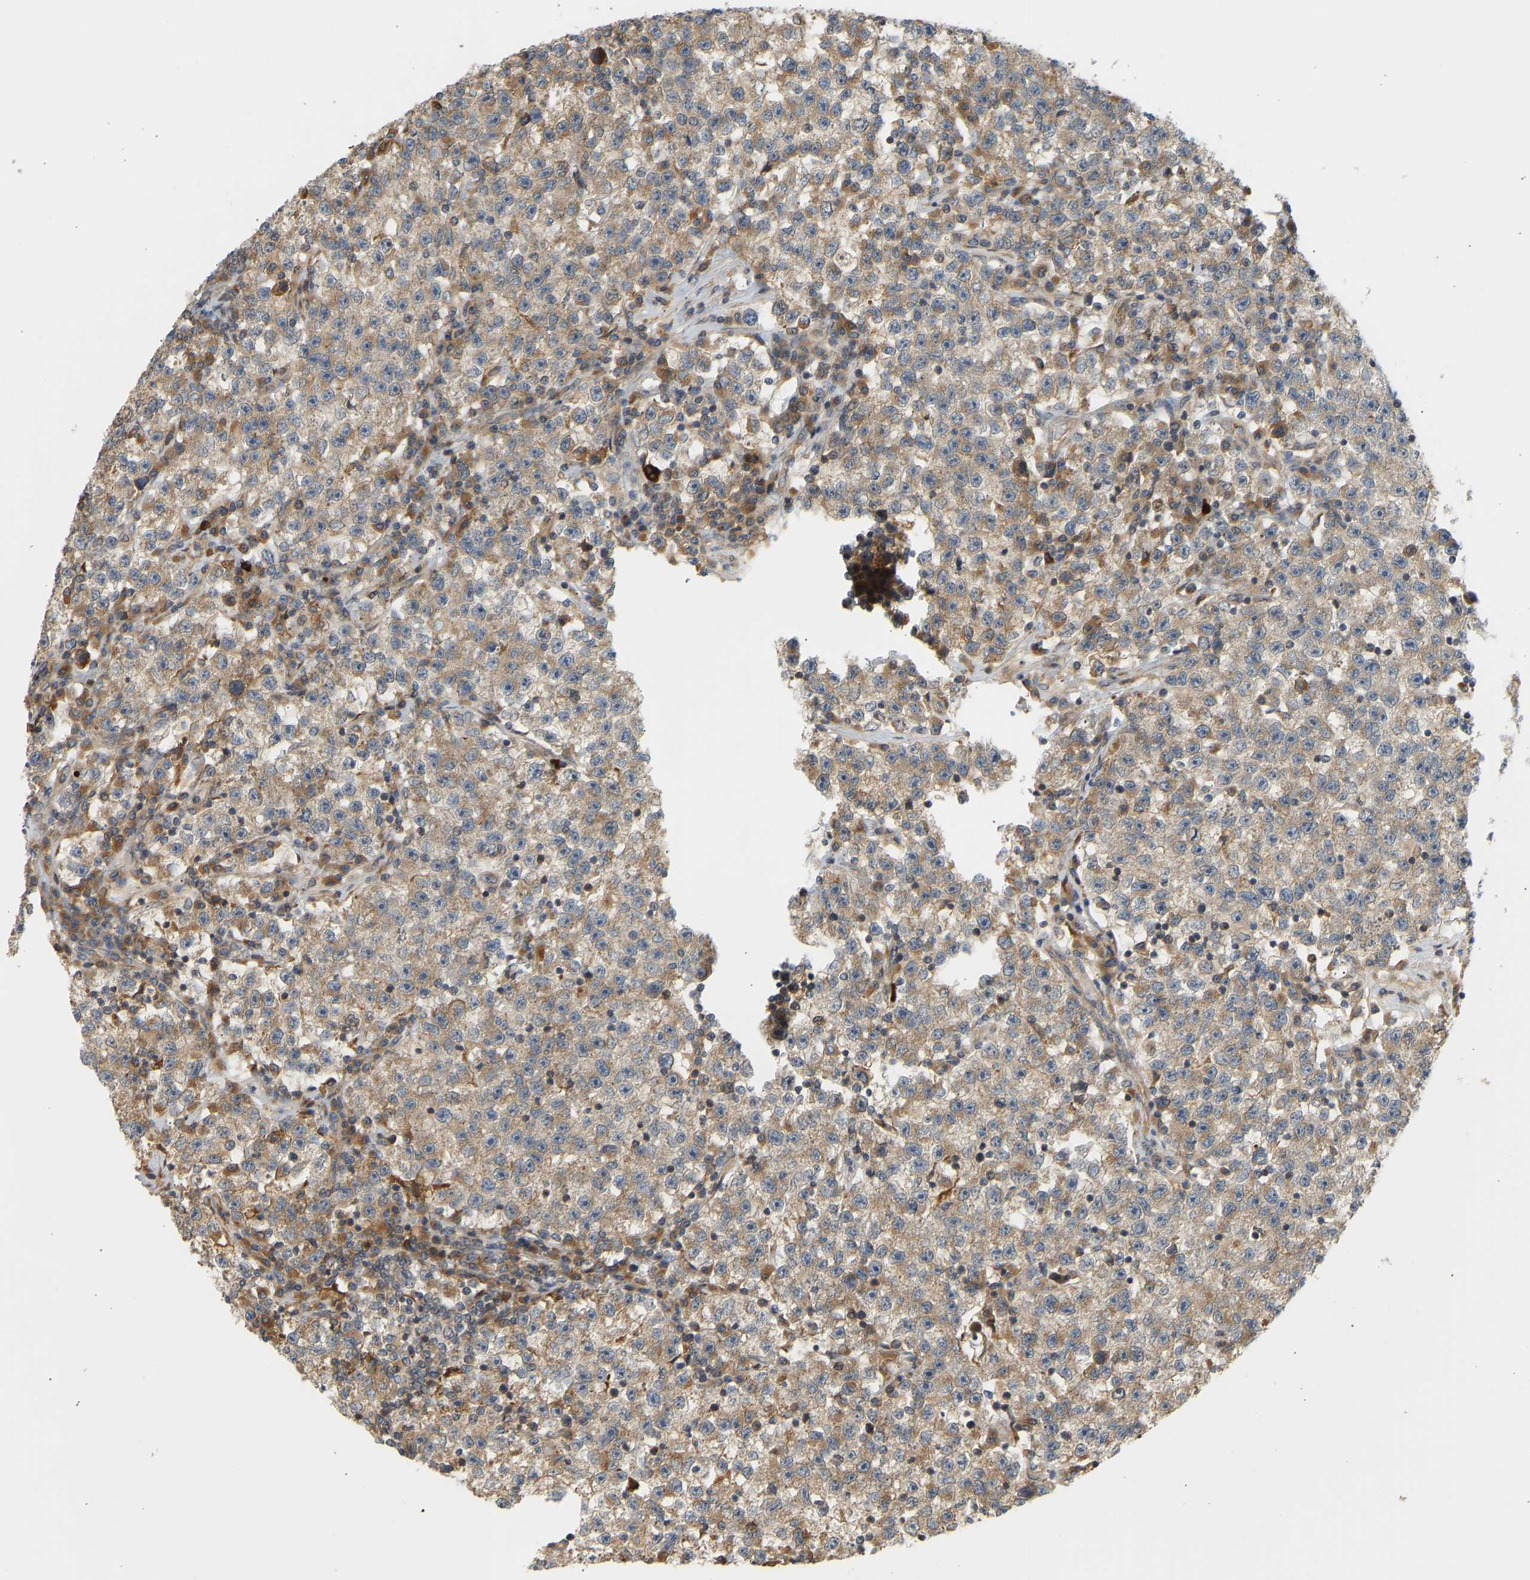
{"staining": {"intensity": "moderate", "quantity": "25%-75%", "location": "cytoplasmic/membranous"}, "tissue": "testis cancer", "cell_type": "Tumor cells", "image_type": "cancer", "snomed": [{"axis": "morphology", "description": "Seminoma, NOS"}, {"axis": "topography", "description": "Testis"}], "caption": "An immunohistochemistry image of neoplastic tissue is shown. Protein staining in brown highlights moderate cytoplasmic/membranous positivity in testis cancer within tumor cells.", "gene": "CEP57", "patient": {"sex": "male", "age": 22}}